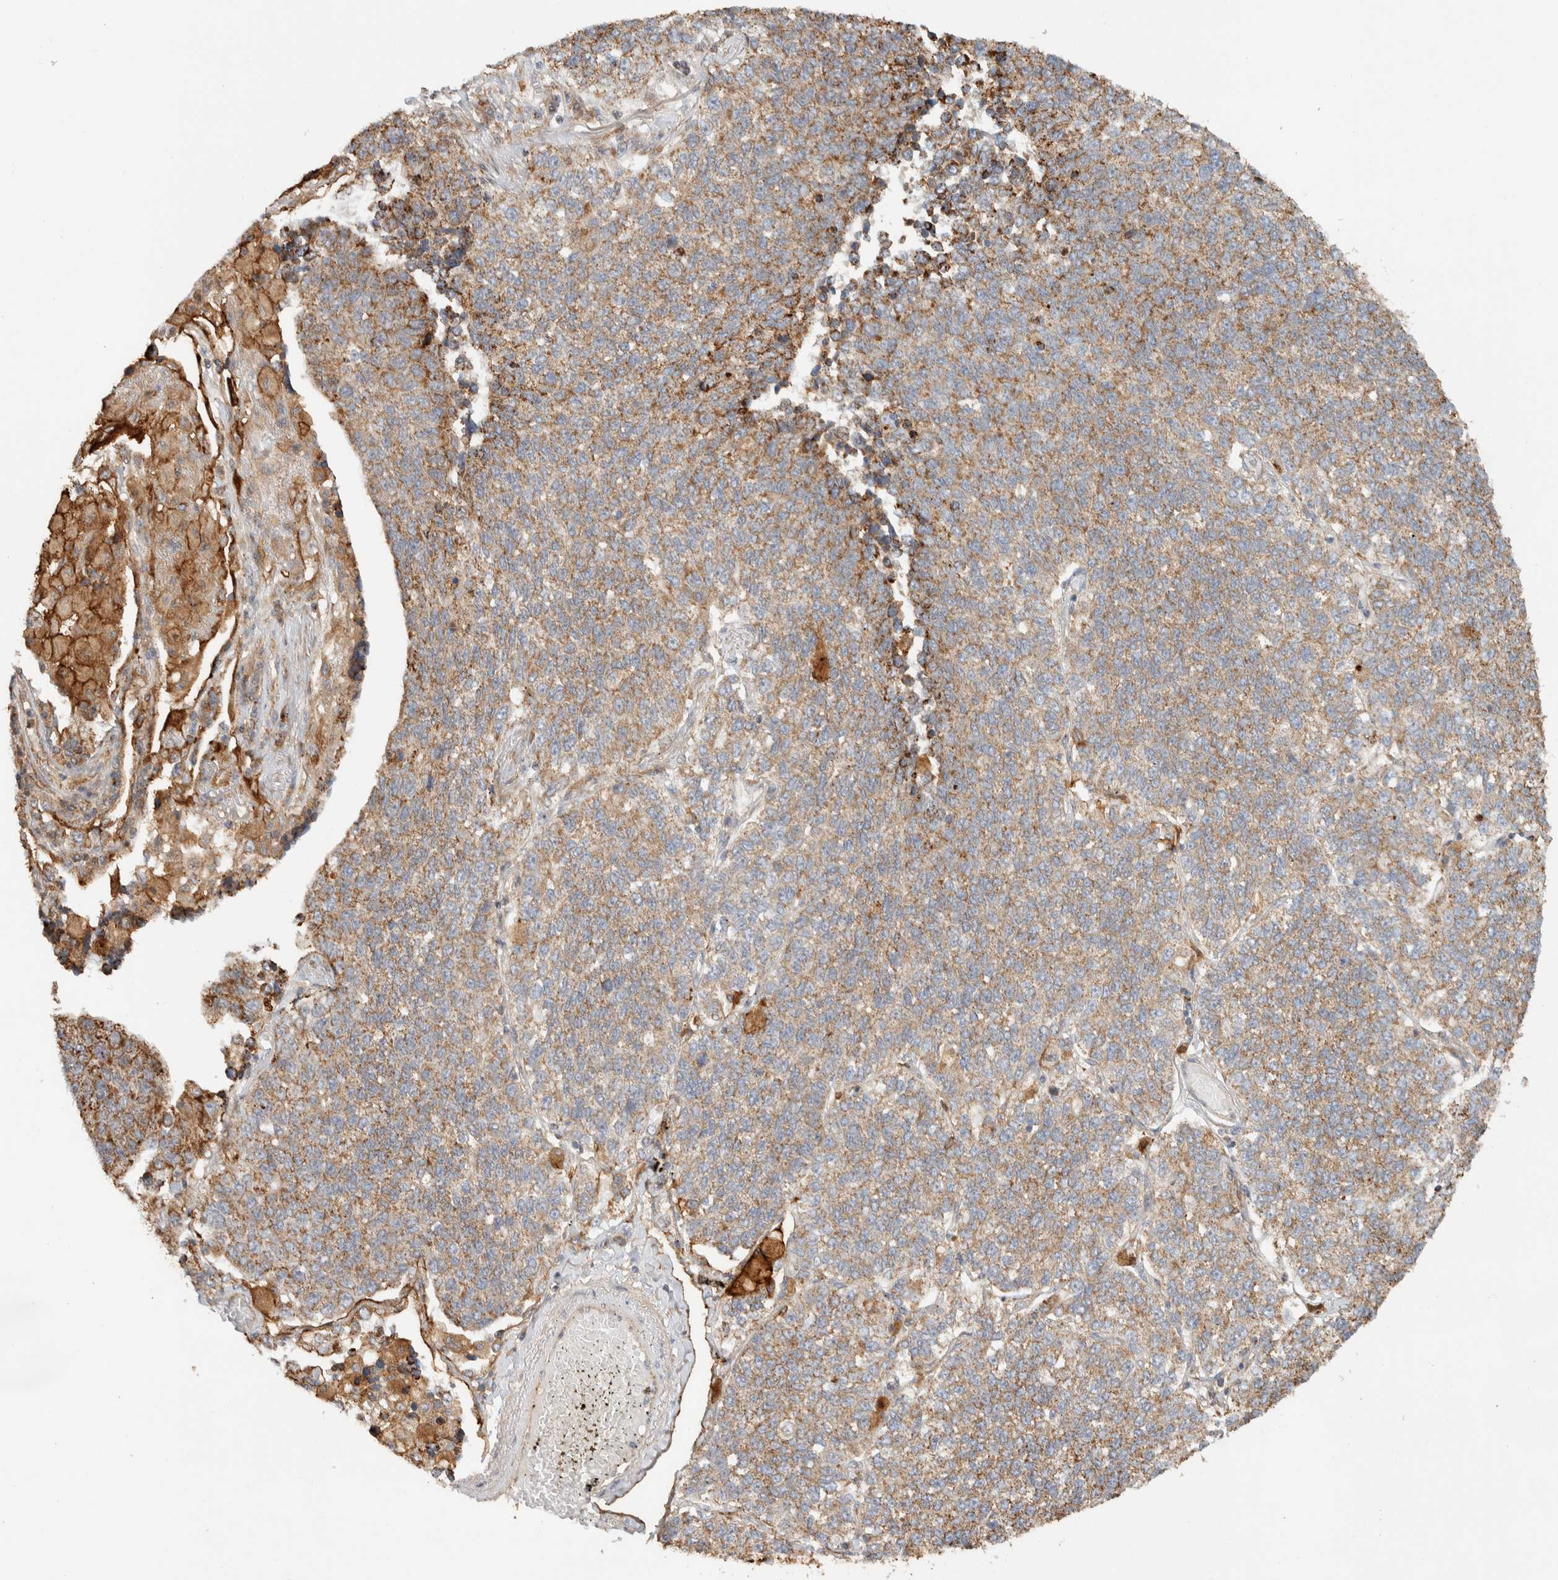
{"staining": {"intensity": "weak", "quantity": ">75%", "location": "cytoplasmic/membranous"}, "tissue": "lung cancer", "cell_type": "Tumor cells", "image_type": "cancer", "snomed": [{"axis": "morphology", "description": "Adenocarcinoma, NOS"}, {"axis": "topography", "description": "Lung"}], "caption": "Immunohistochemical staining of adenocarcinoma (lung) demonstrates weak cytoplasmic/membranous protein positivity in approximately >75% of tumor cells.", "gene": "KIF9", "patient": {"sex": "male", "age": 49}}